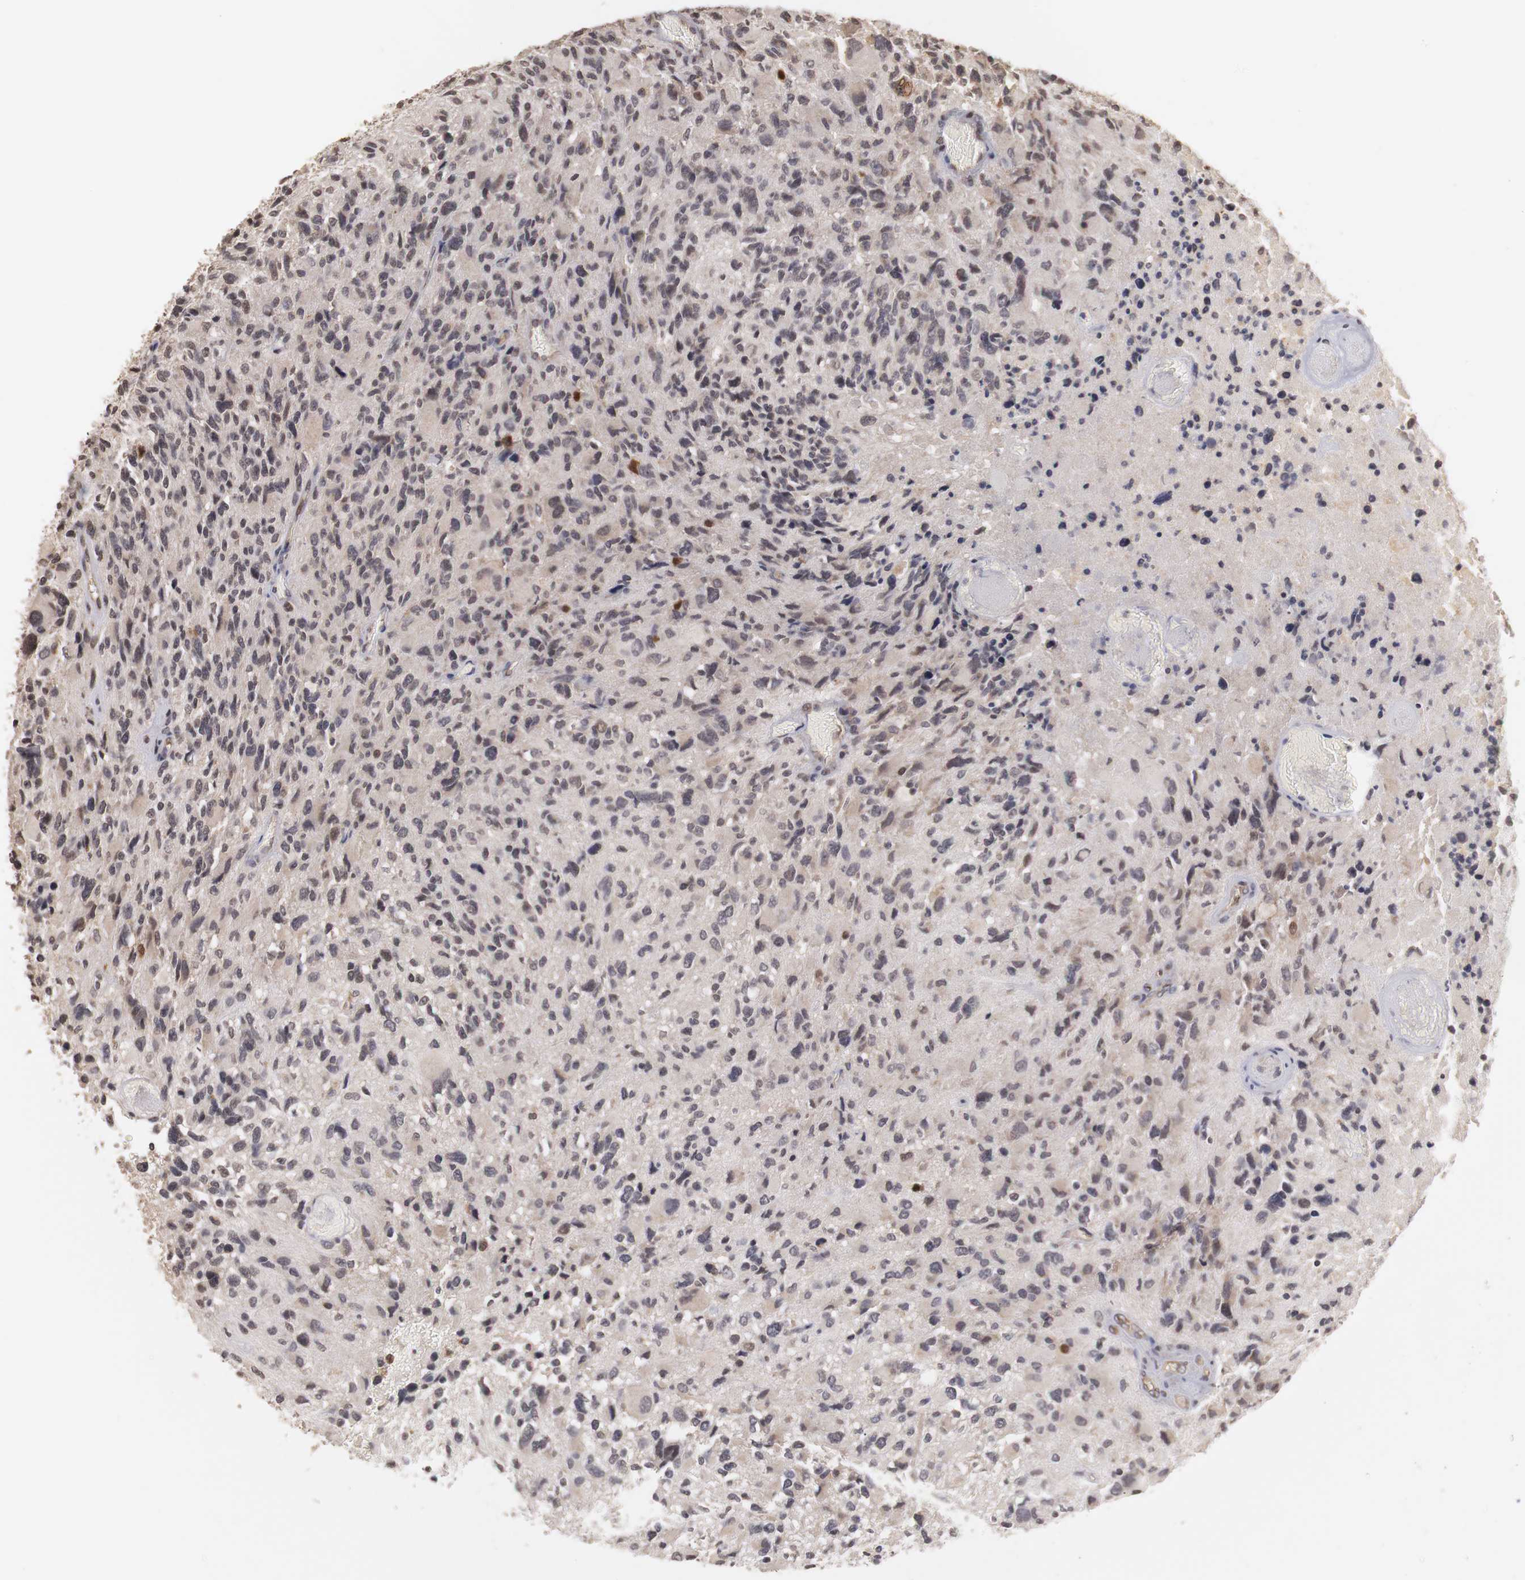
{"staining": {"intensity": "weak", "quantity": "<25%", "location": "cytoplasmic/membranous"}, "tissue": "glioma", "cell_type": "Tumor cells", "image_type": "cancer", "snomed": [{"axis": "morphology", "description": "Glioma, malignant, High grade"}, {"axis": "topography", "description": "Brain"}], "caption": "An immunohistochemistry (IHC) micrograph of glioma is shown. There is no staining in tumor cells of glioma.", "gene": "PLEKHA1", "patient": {"sex": "male", "age": 69}}